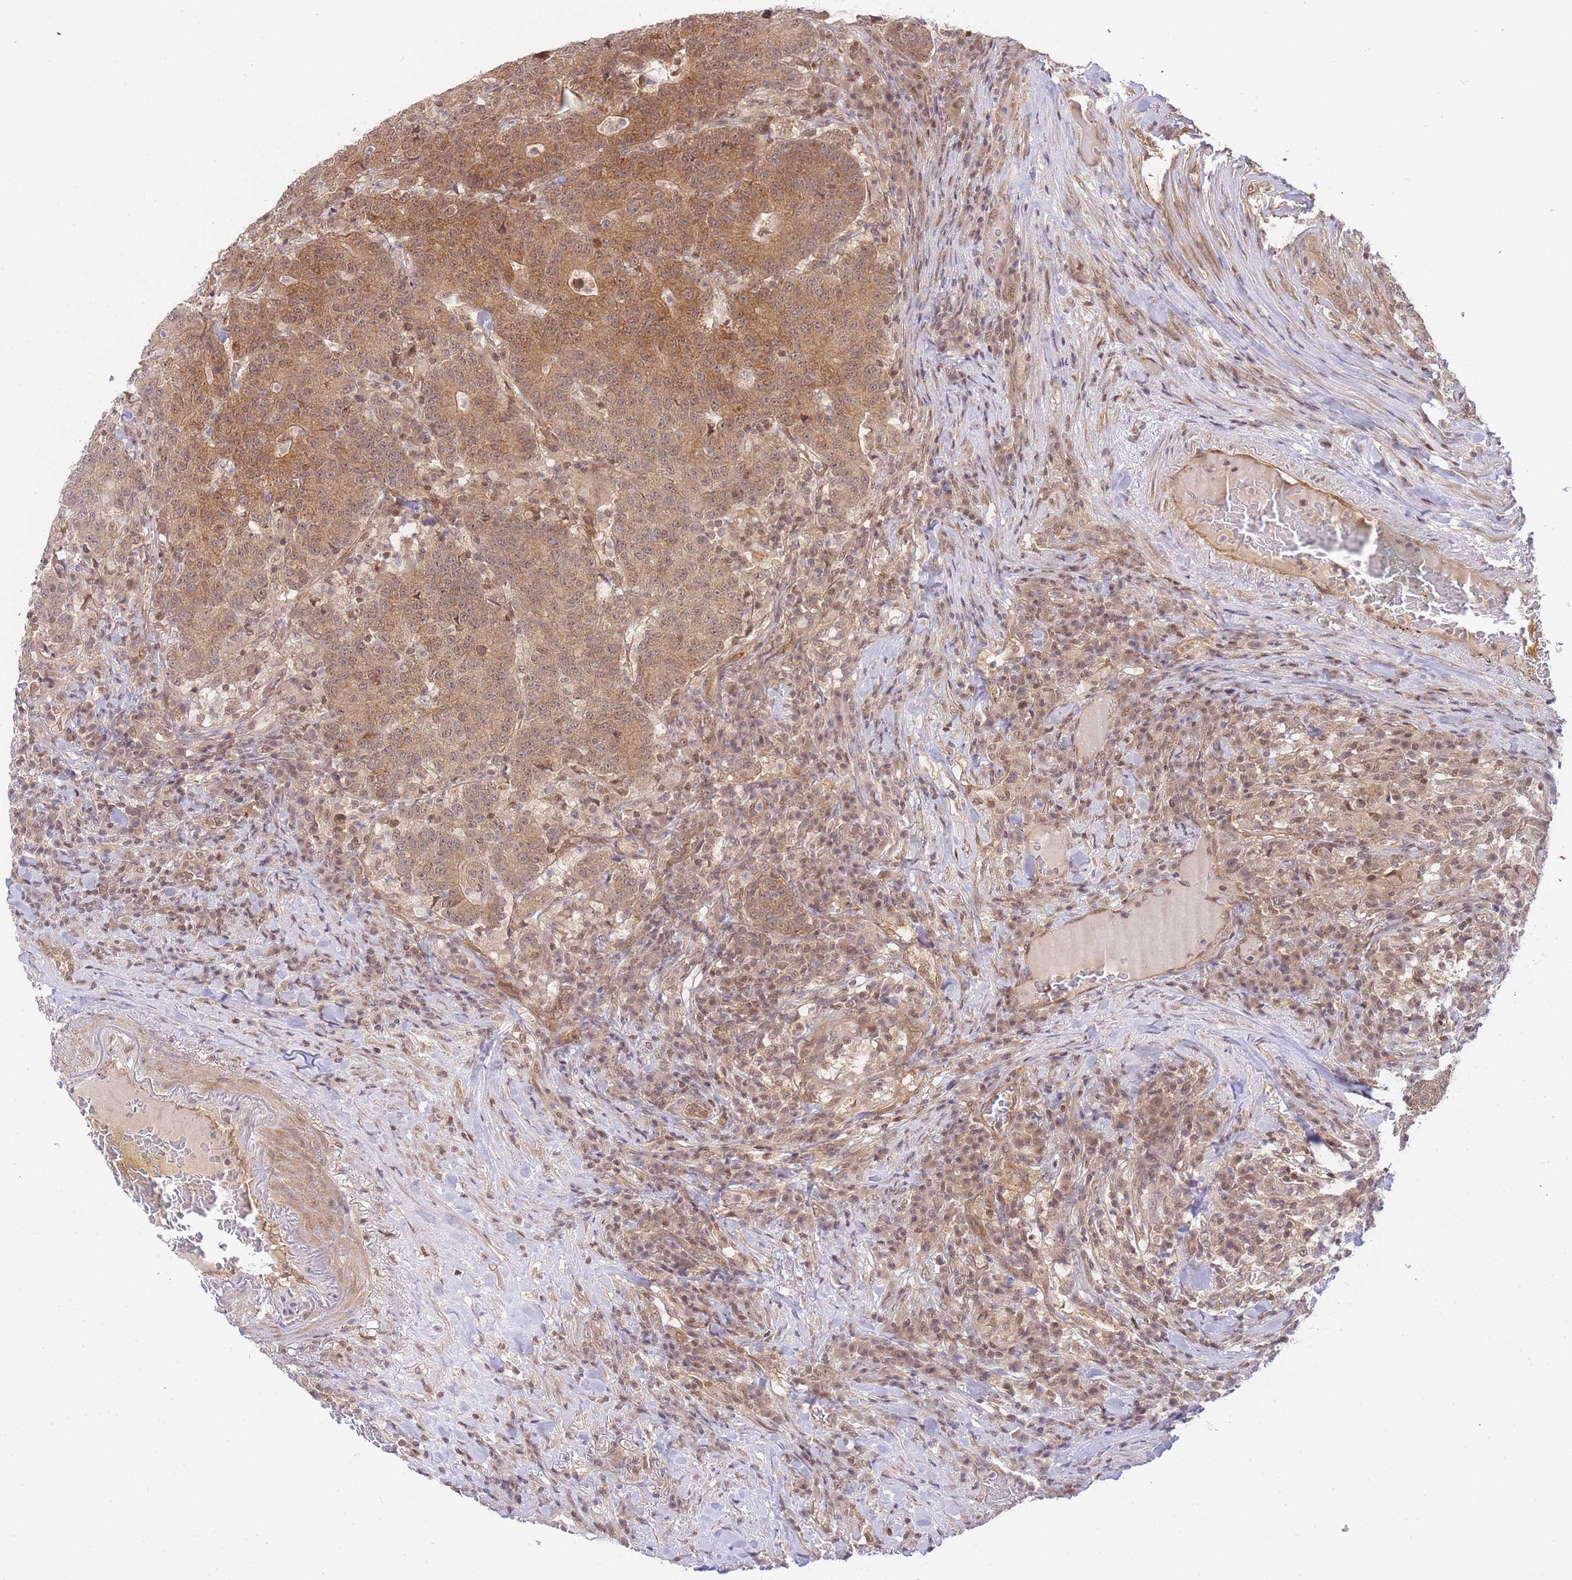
{"staining": {"intensity": "moderate", "quantity": ">75%", "location": "cytoplasmic/membranous,nuclear"}, "tissue": "colorectal cancer", "cell_type": "Tumor cells", "image_type": "cancer", "snomed": [{"axis": "morphology", "description": "Adenocarcinoma, NOS"}, {"axis": "topography", "description": "Colon"}], "caption": "Colorectal cancer (adenocarcinoma) tissue shows moderate cytoplasmic/membranous and nuclear positivity in about >75% of tumor cells, visualized by immunohistochemistry.", "gene": "KIAA1191", "patient": {"sex": "female", "age": 75}}